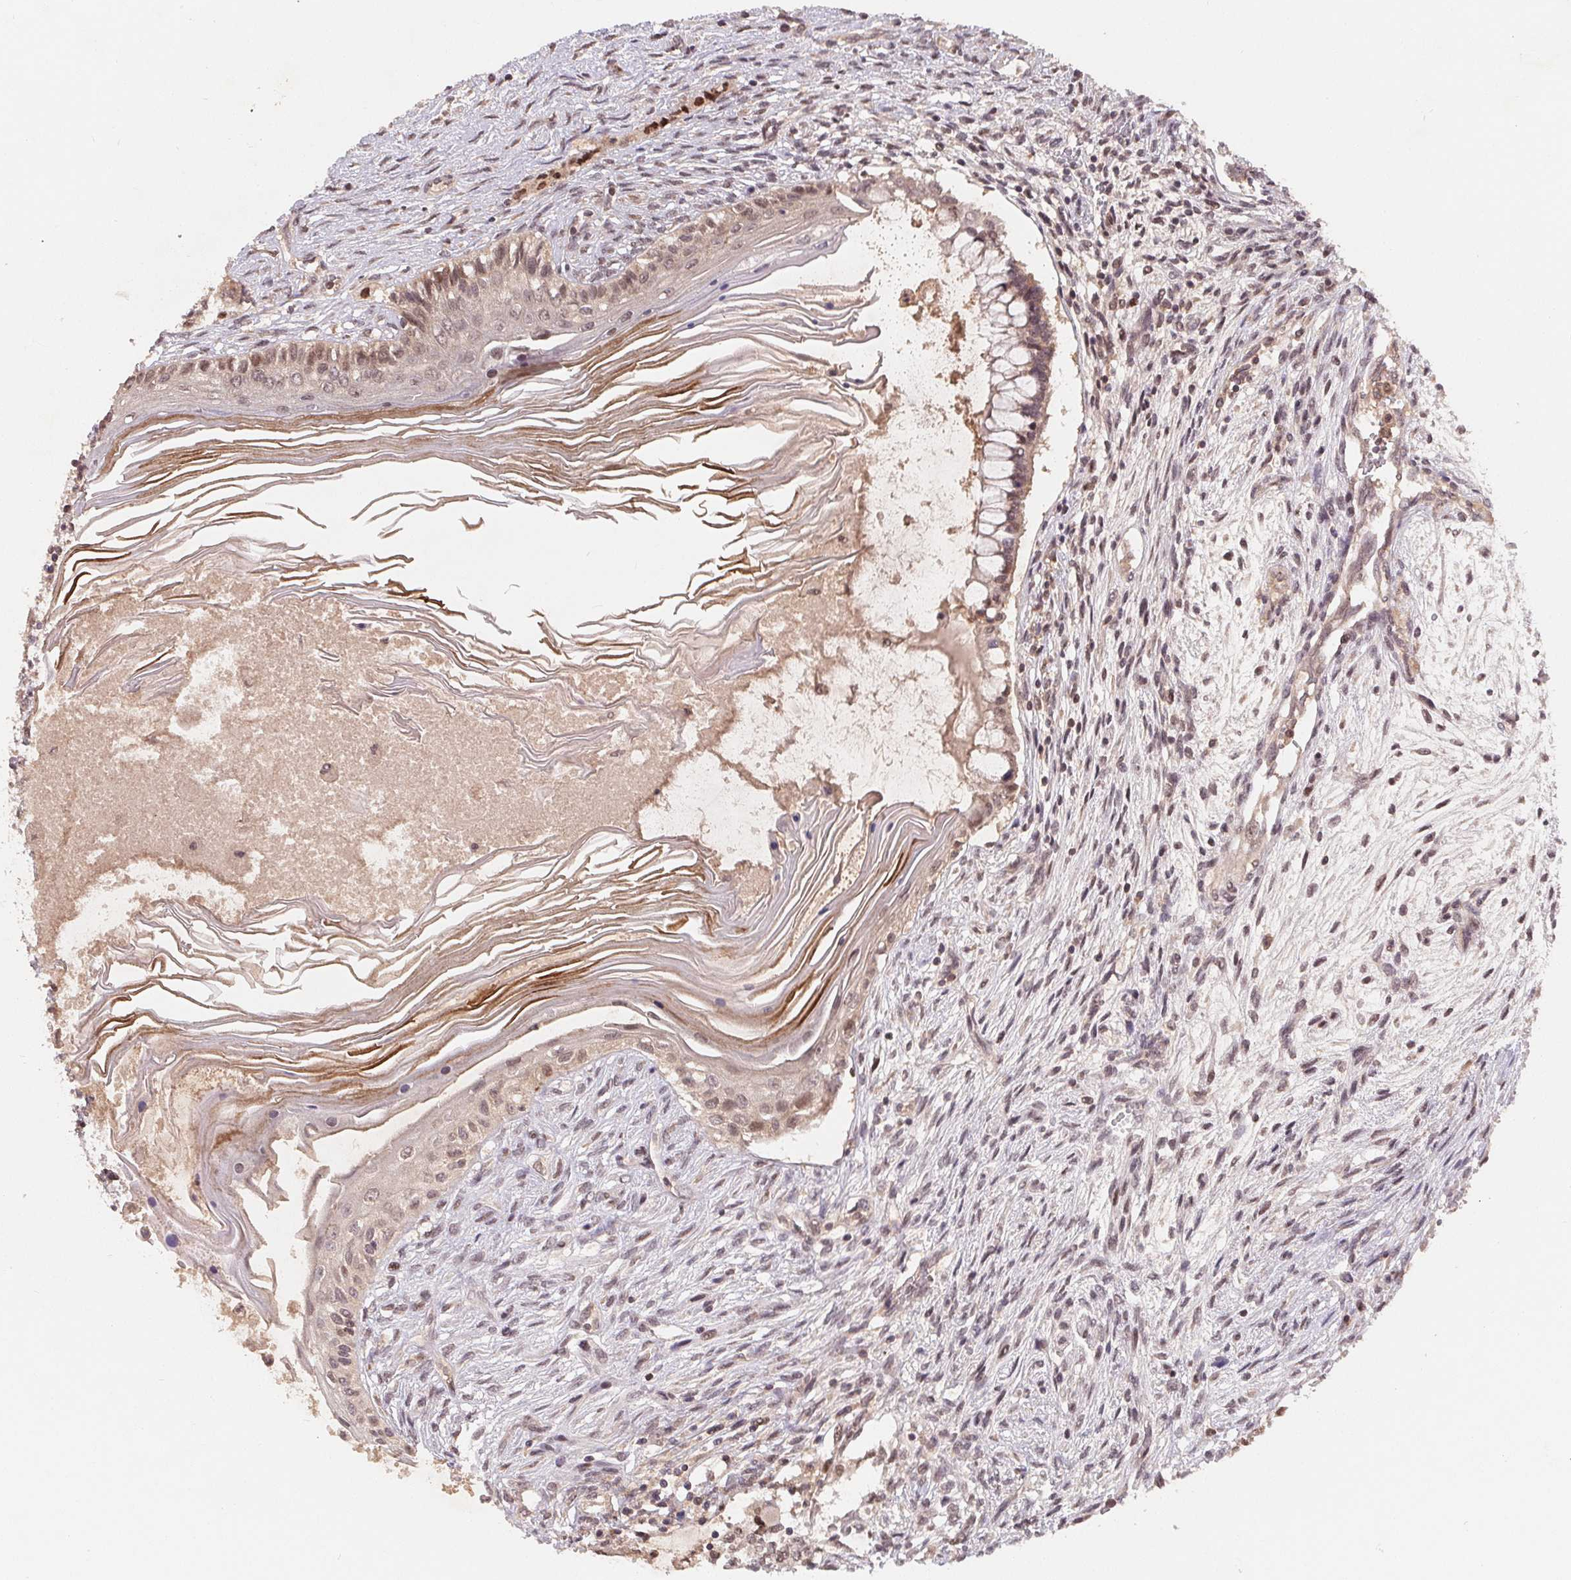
{"staining": {"intensity": "weak", "quantity": "25%-75%", "location": "nuclear"}, "tissue": "testis cancer", "cell_type": "Tumor cells", "image_type": "cancer", "snomed": [{"axis": "morphology", "description": "Carcinoma, Embryonal, NOS"}, {"axis": "topography", "description": "Testis"}], "caption": "DAB immunohistochemical staining of human testis cancer shows weak nuclear protein expression in about 25%-75% of tumor cells.", "gene": "HMGN3", "patient": {"sex": "male", "age": 37}}